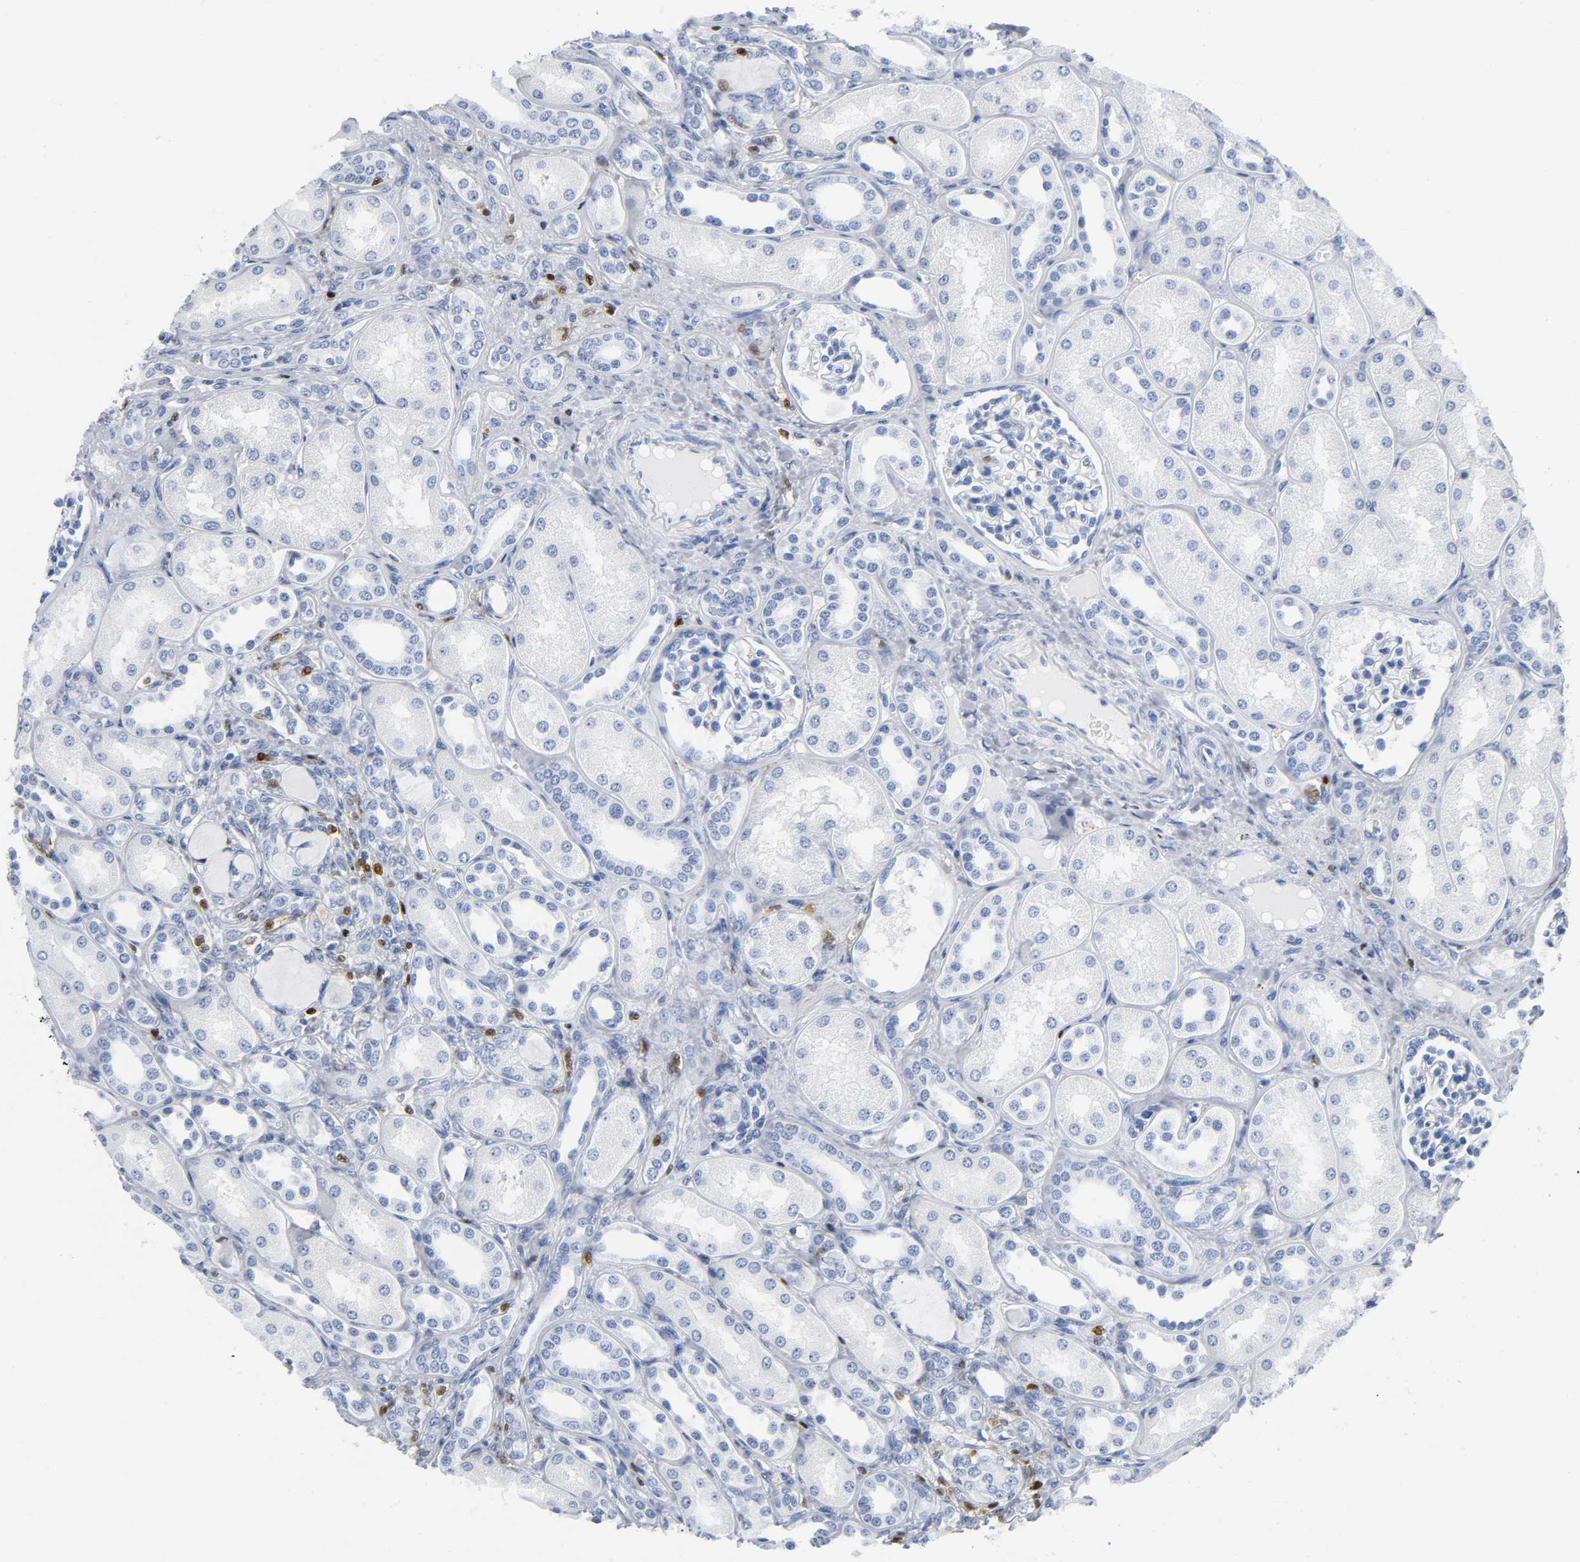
{"staining": {"intensity": "negative", "quantity": "none", "location": "none"}, "tissue": "kidney", "cell_type": "Cells in glomeruli", "image_type": "normal", "snomed": [{"axis": "morphology", "description": "Normal tissue, NOS"}, {"axis": "topography", "description": "Kidney"}], "caption": "High power microscopy micrograph of an immunohistochemistry (IHC) micrograph of normal kidney, revealing no significant positivity in cells in glomeruli. (DAB immunohistochemistry with hematoxylin counter stain).", "gene": "DOK2", "patient": {"sex": "male", "age": 7}}